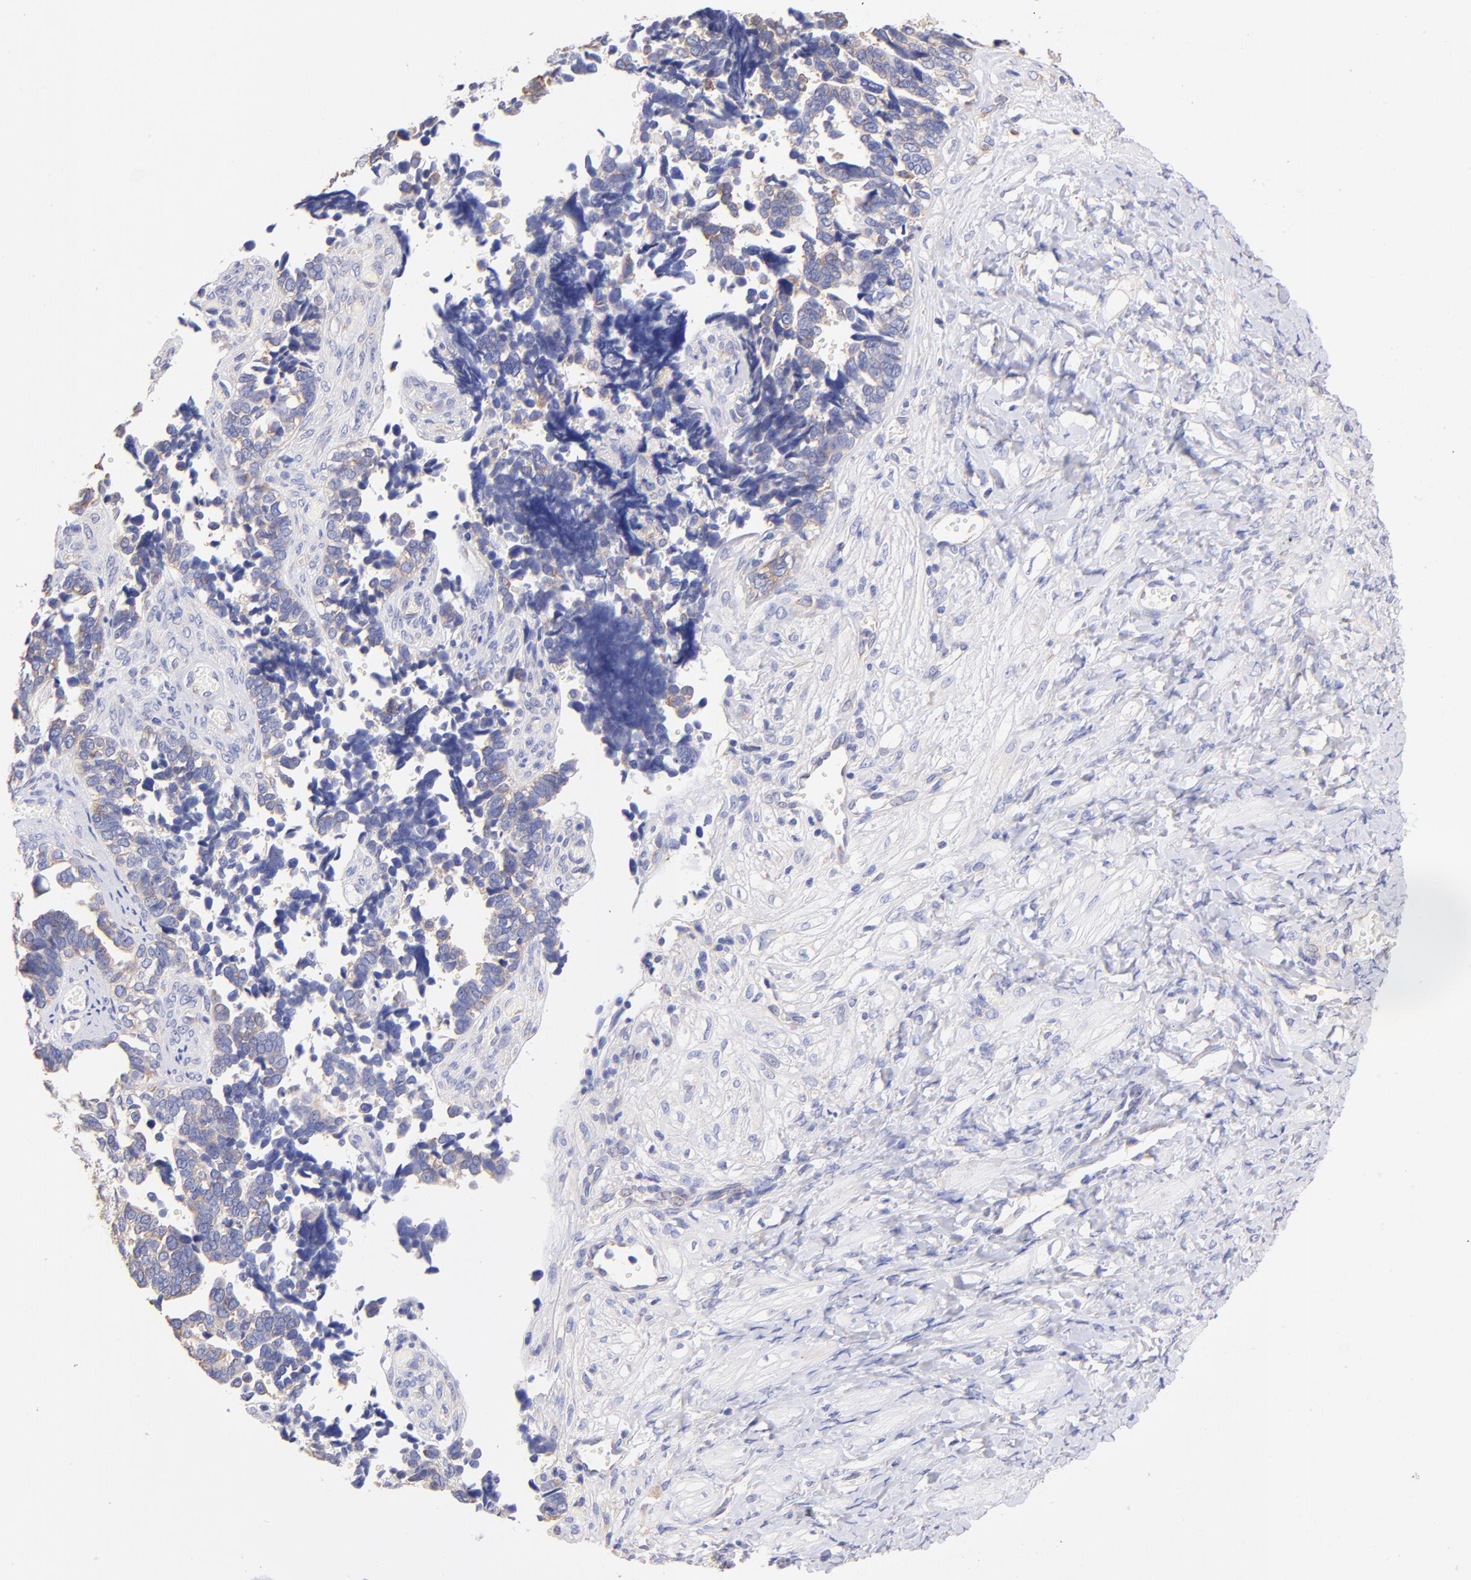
{"staining": {"intensity": "weak", "quantity": "25%-75%", "location": "cytoplasmic/membranous"}, "tissue": "ovarian cancer", "cell_type": "Tumor cells", "image_type": "cancer", "snomed": [{"axis": "morphology", "description": "Cystadenocarcinoma, serous, NOS"}, {"axis": "topography", "description": "Ovary"}], "caption": "Protein analysis of serous cystadenocarcinoma (ovarian) tissue exhibits weak cytoplasmic/membranous staining in approximately 25%-75% of tumor cells.", "gene": "RPL30", "patient": {"sex": "female", "age": 77}}